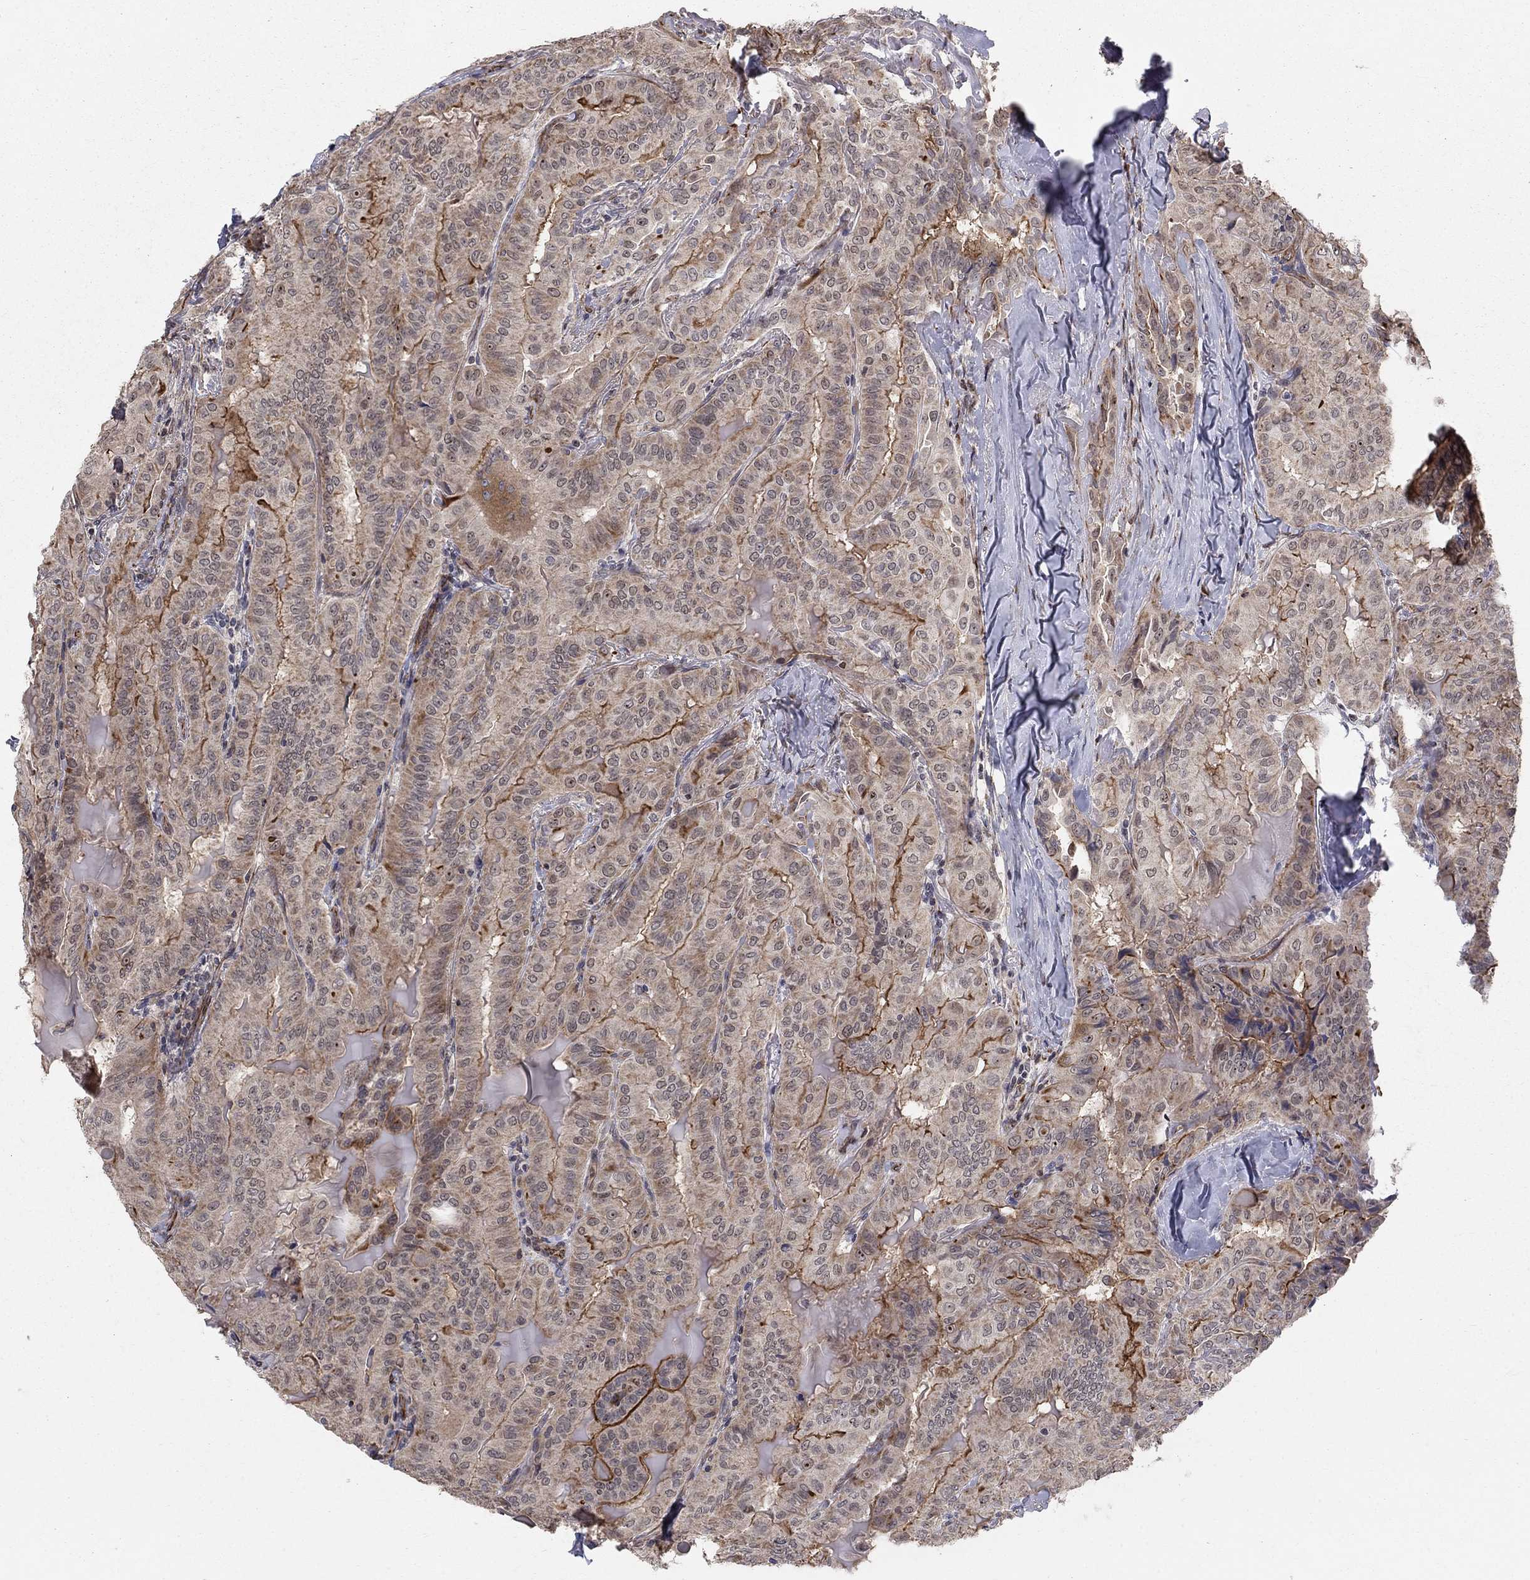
{"staining": {"intensity": "moderate", "quantity": "<25%", "location": "cytoplasmic/membranous"}, "tissue": "thyroid cancer", "cell_type": "Tumor cells", "image_type": "cancer", "snomed": [{"axis": "morphology", "description": "Papillary adenocarcinoma, NOS"}, {"axis": "topography", "description": "Thyroid gland"}], "caption": "Thyroid papillary adenocarcinoma stained with a brown dye shows moderate cytoplasmic/membranous positive positivity in approximately <25% of tumor cells.", "gene": "MSRA", "patient": {"sex": "female", "age": 68}}